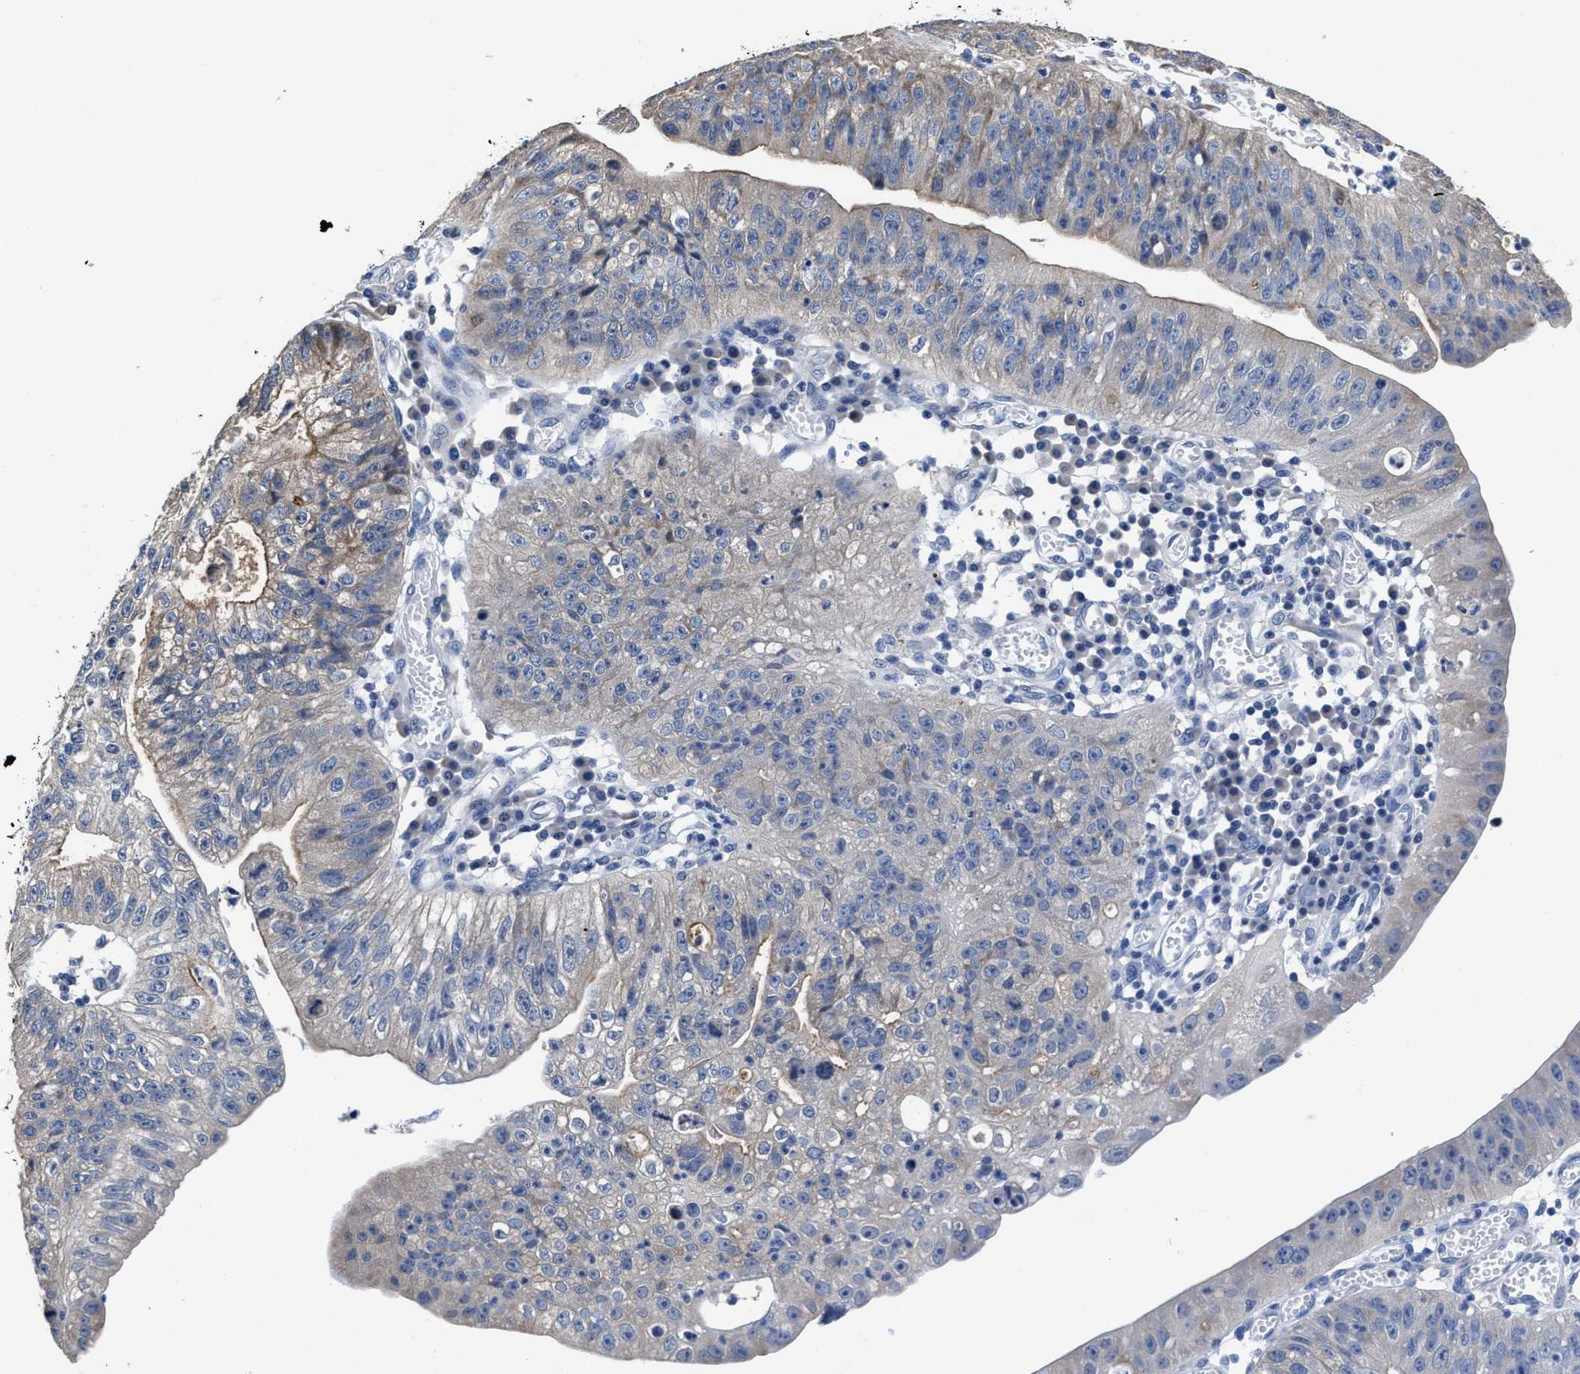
{"staining": {"intensity": "negative", "quantity": "none", "location": "none"}, "tissue": "stomach cancer", "cell_type": "Tumor cells", "image_type": "cancer", "snomed": [{"axis": "morphology", "description": "Adenocarcinoma, NOS"}, {"axis": "topography", "description": "Stomach"}], "caption": "Human stomach cancer (adenocarcinoma) stained for a protein using IHC exhibits no expression in tumor cells.", "gene": "HOOK1", "patient": {"sex": "male", "age": 59}}